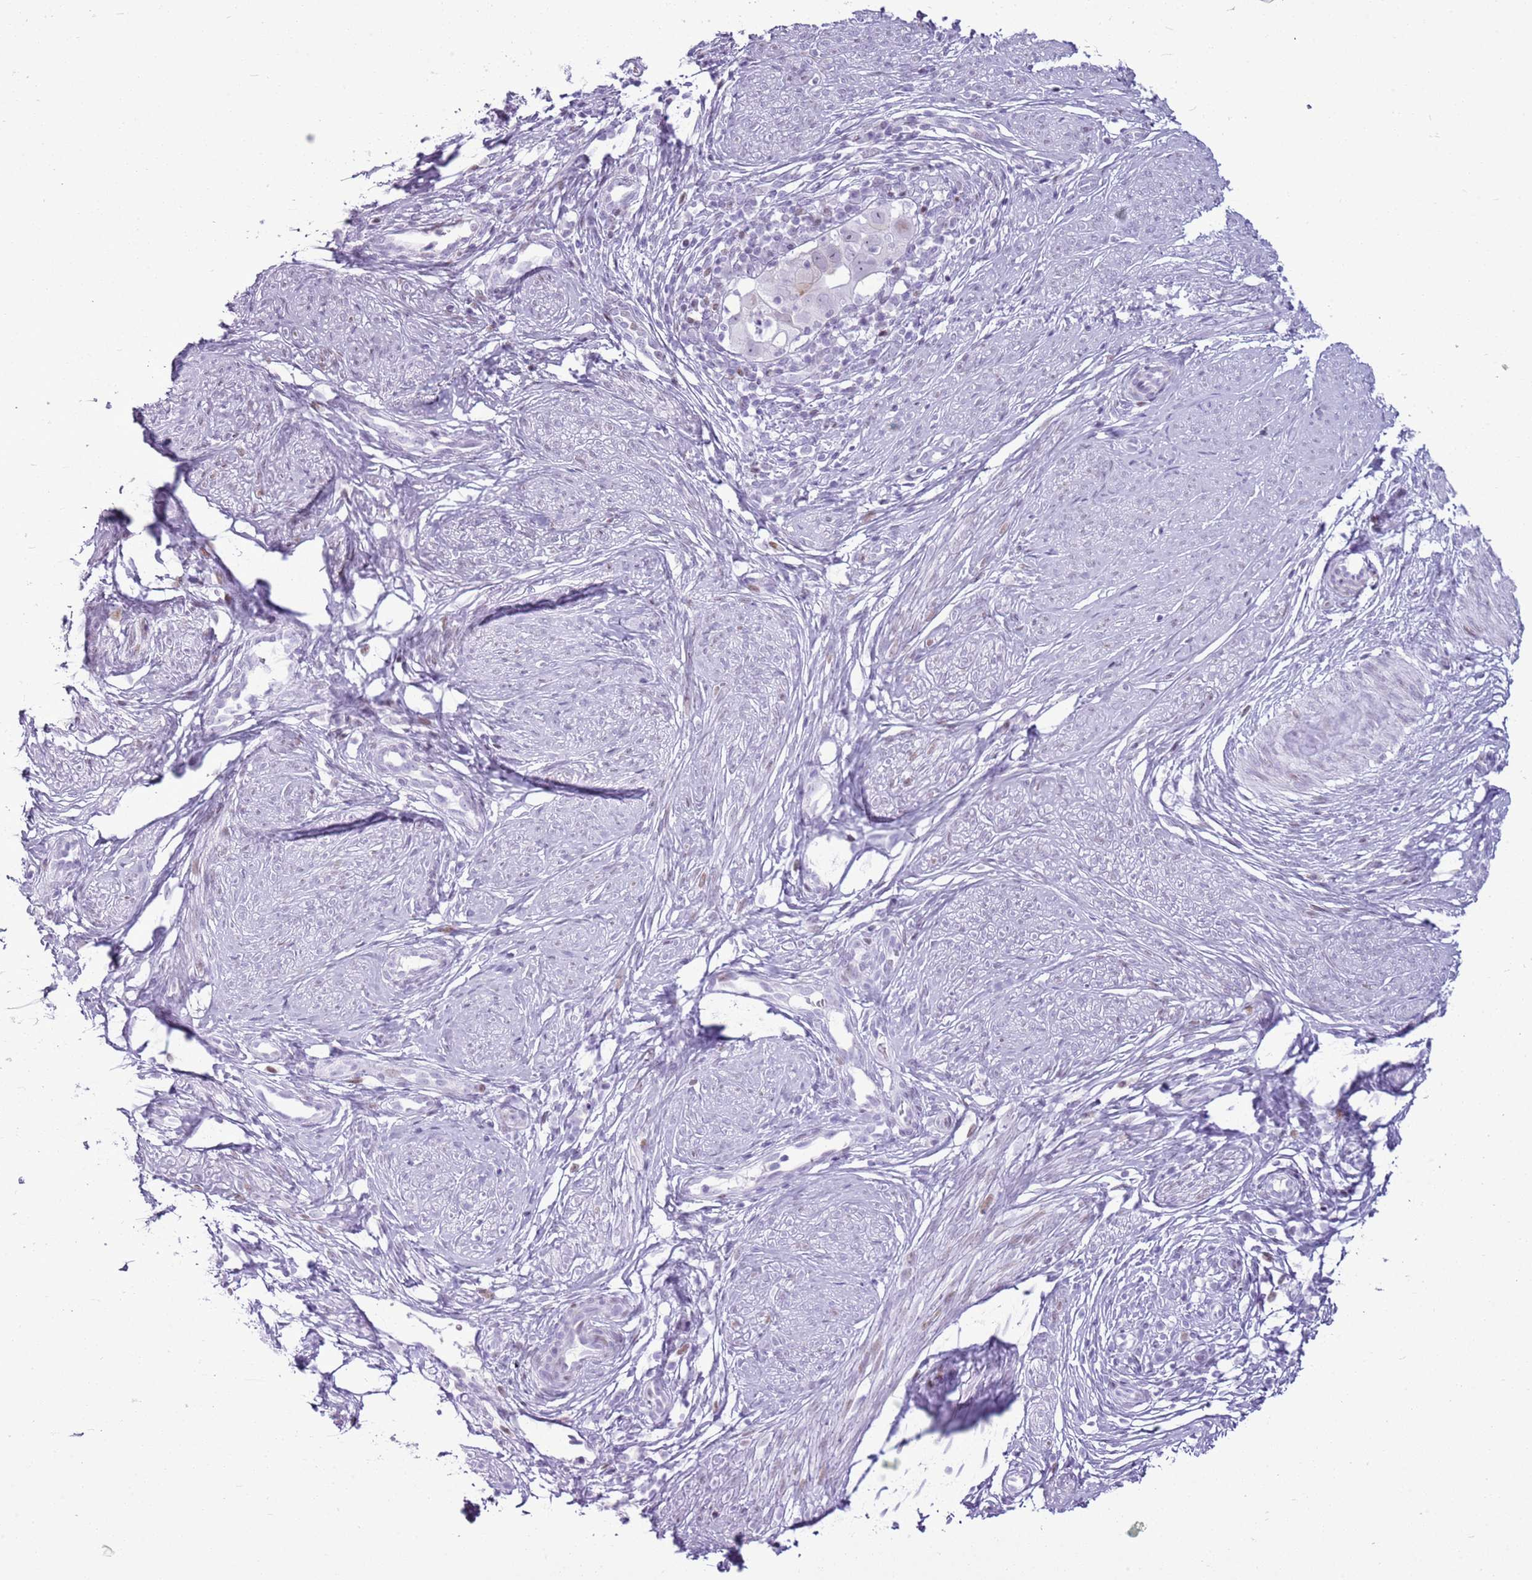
{"staining": {"intensity": "negative", "quantity": "none", "location": "none"}, "tissue": "cervical cancer", "cell_type": "Tumor cells", "image_type": "cancer", "snomed": [{"axis": "morphology", "description": "Adenocarcinoma, NOS"}, {"axis": "topography", "description": "Cervix"}], "caption": "An immunohistochemistry (IHC) image of cervical cancer (adenocarcinoma) is shown. There is no staining in tumor cells of cervical cancer (adenocarcinoma). (Immunohistochemistry (ihc), brightfield microscopy, high magnification).", "gene": "ASIP", "patient": {"sex": "female", "age": 36}}